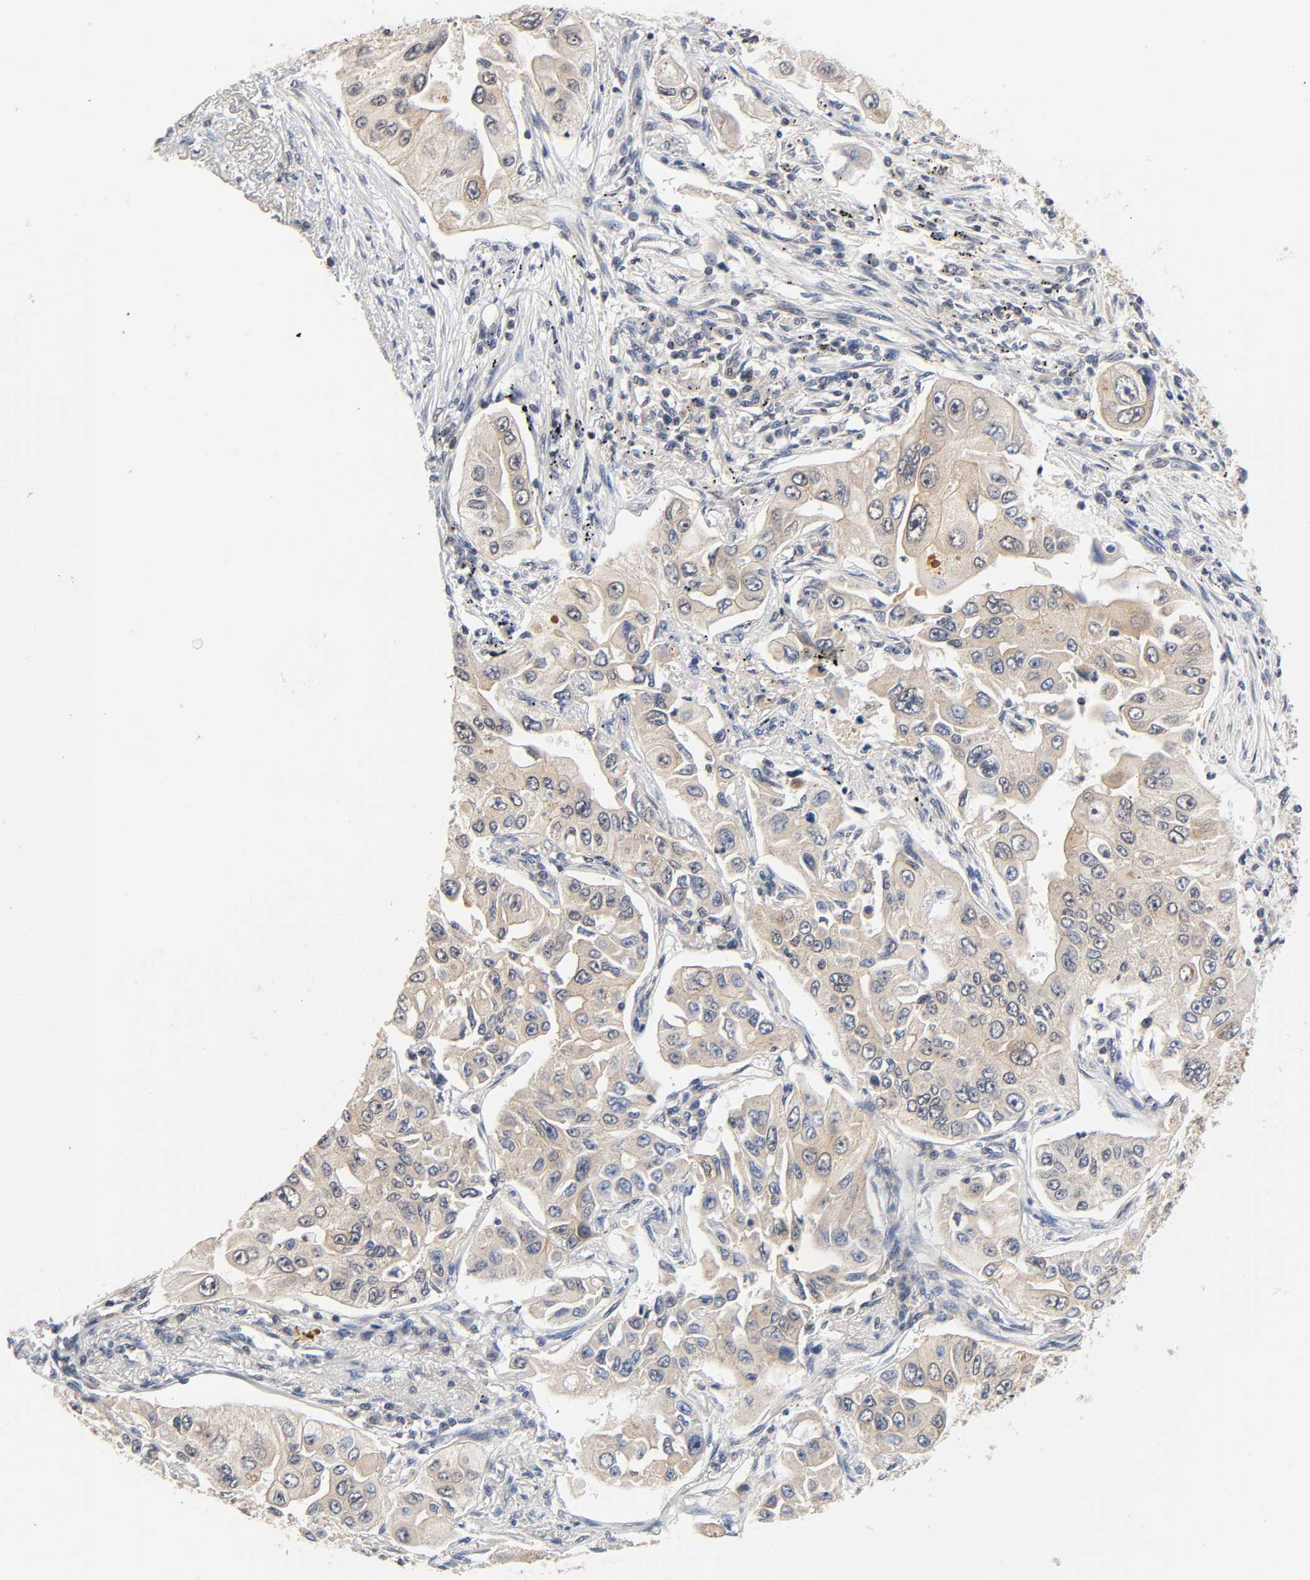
{"staining": {"intensity": "weak", "quantity": ">75%", "location": "cytoplasmic/membranous"}, "tissue": "lung cancer", "cell_type": "Tumor cells", "image_type": "cancer", "snomed": [{"axis": "morphology", "description": "Adenocarcinoma, NOS"}, {"axis": "topography", "description": "Lung"}], "caption": "Immunohistochemistry (IHC) histopathology image of neoplastic tissue: lung cancer (adenocarcinoma) stained using IHC shows low levels of weak protein expression localized specifically in the cytoplasmic/membranous of tumor cells, appearing as a cytoplasmic/membranous brown color.", "gene": "PRKAB1", "patient": {"sex": "male", "age": 84}}